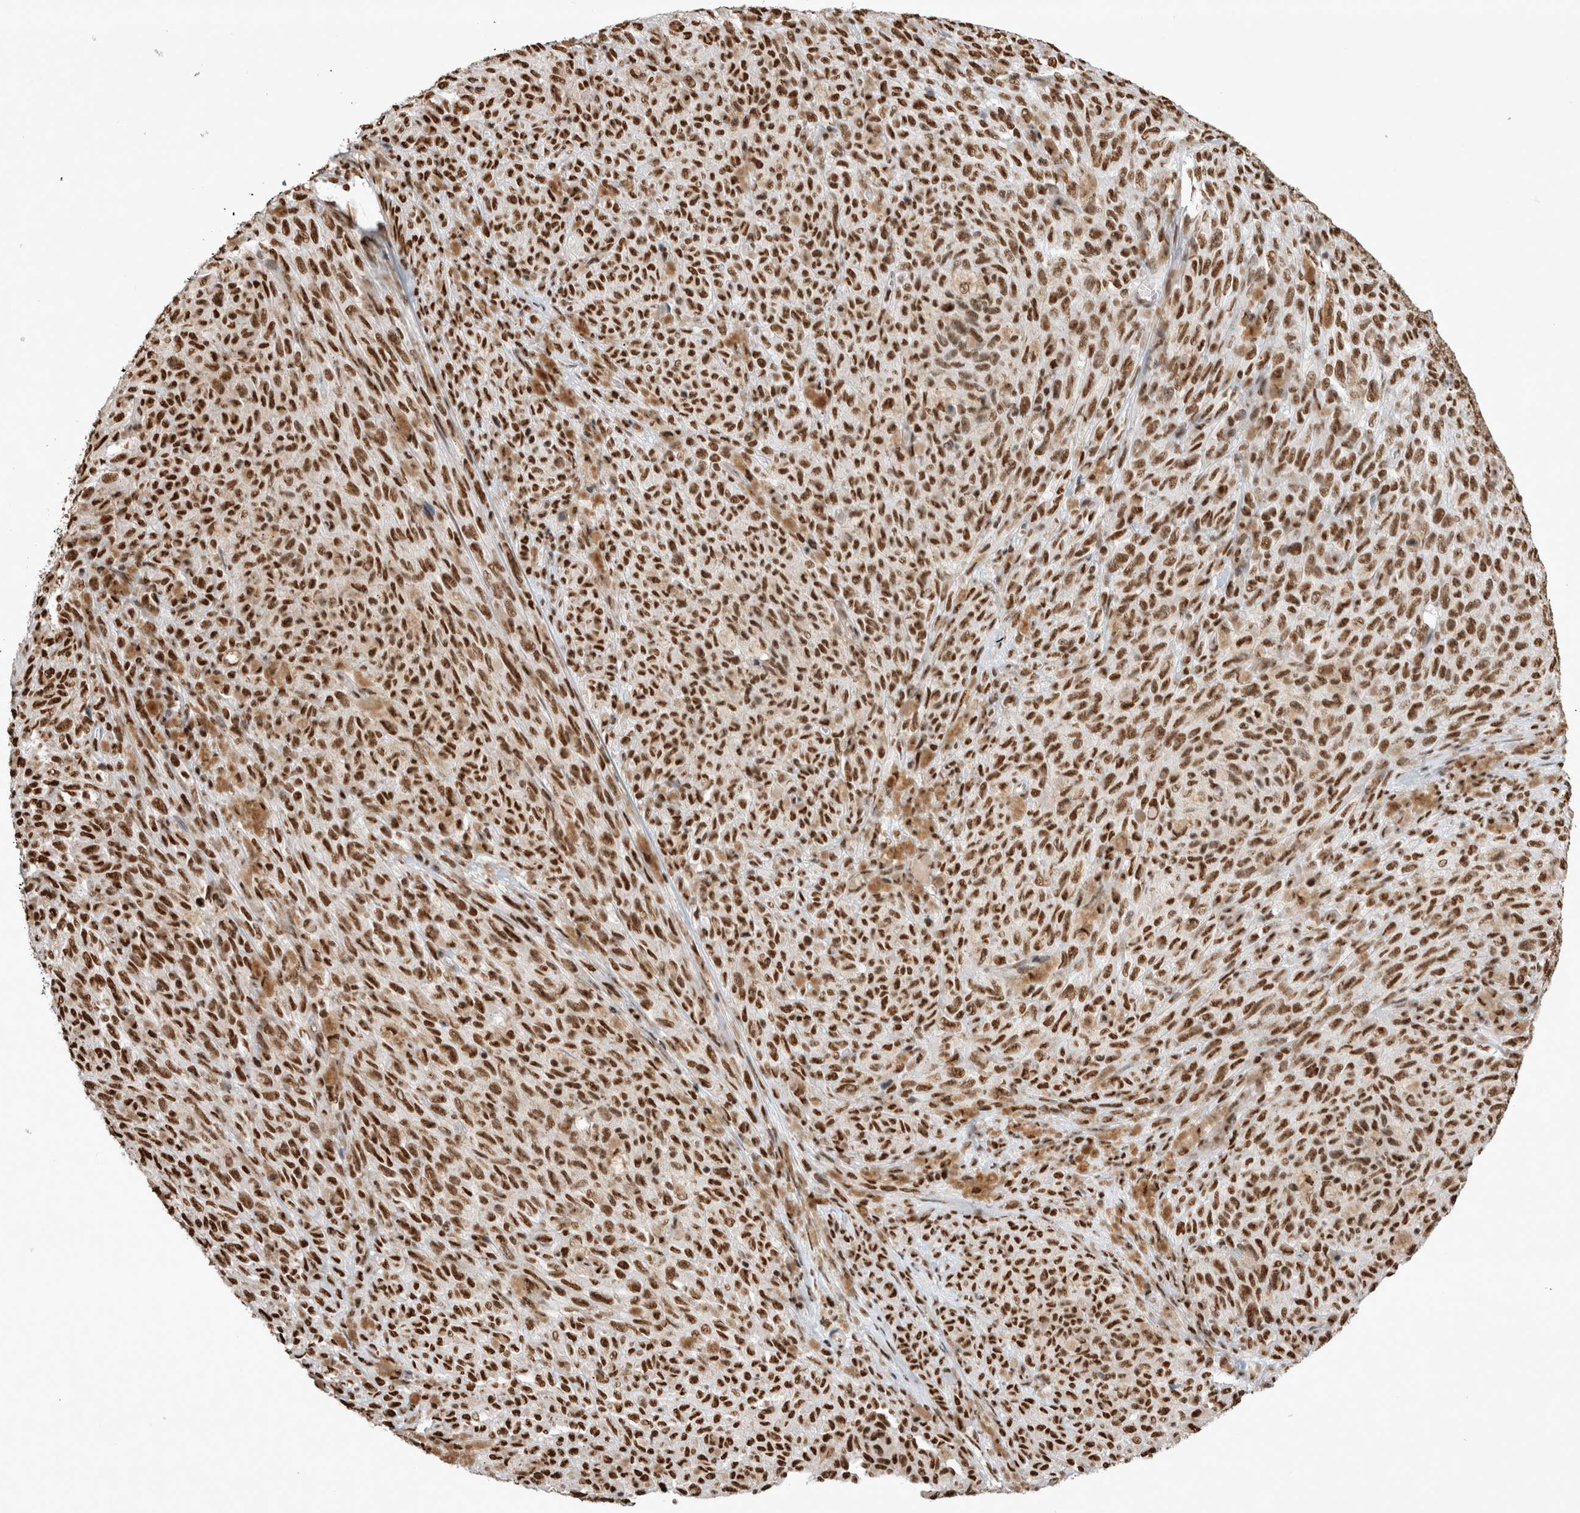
{"staining": {"intensity": "strong", "quantity": ">75%", "location": "nuclear"}, "tissue": "melanoma", "cell_type": "Tumor cells", "image_type": "cancer", "snomed": [{"axis": "morphology", "description": "Malignant melanoma, NOS"}, {"axis": "topography", "description": "Skin"}], "caption": "Protein expression analysis of human melanoma reveals strong nuclear expression in about >75% of tumor cells.", "gene": "EYA2", "patient": {"sex": "female", "age": 82}}